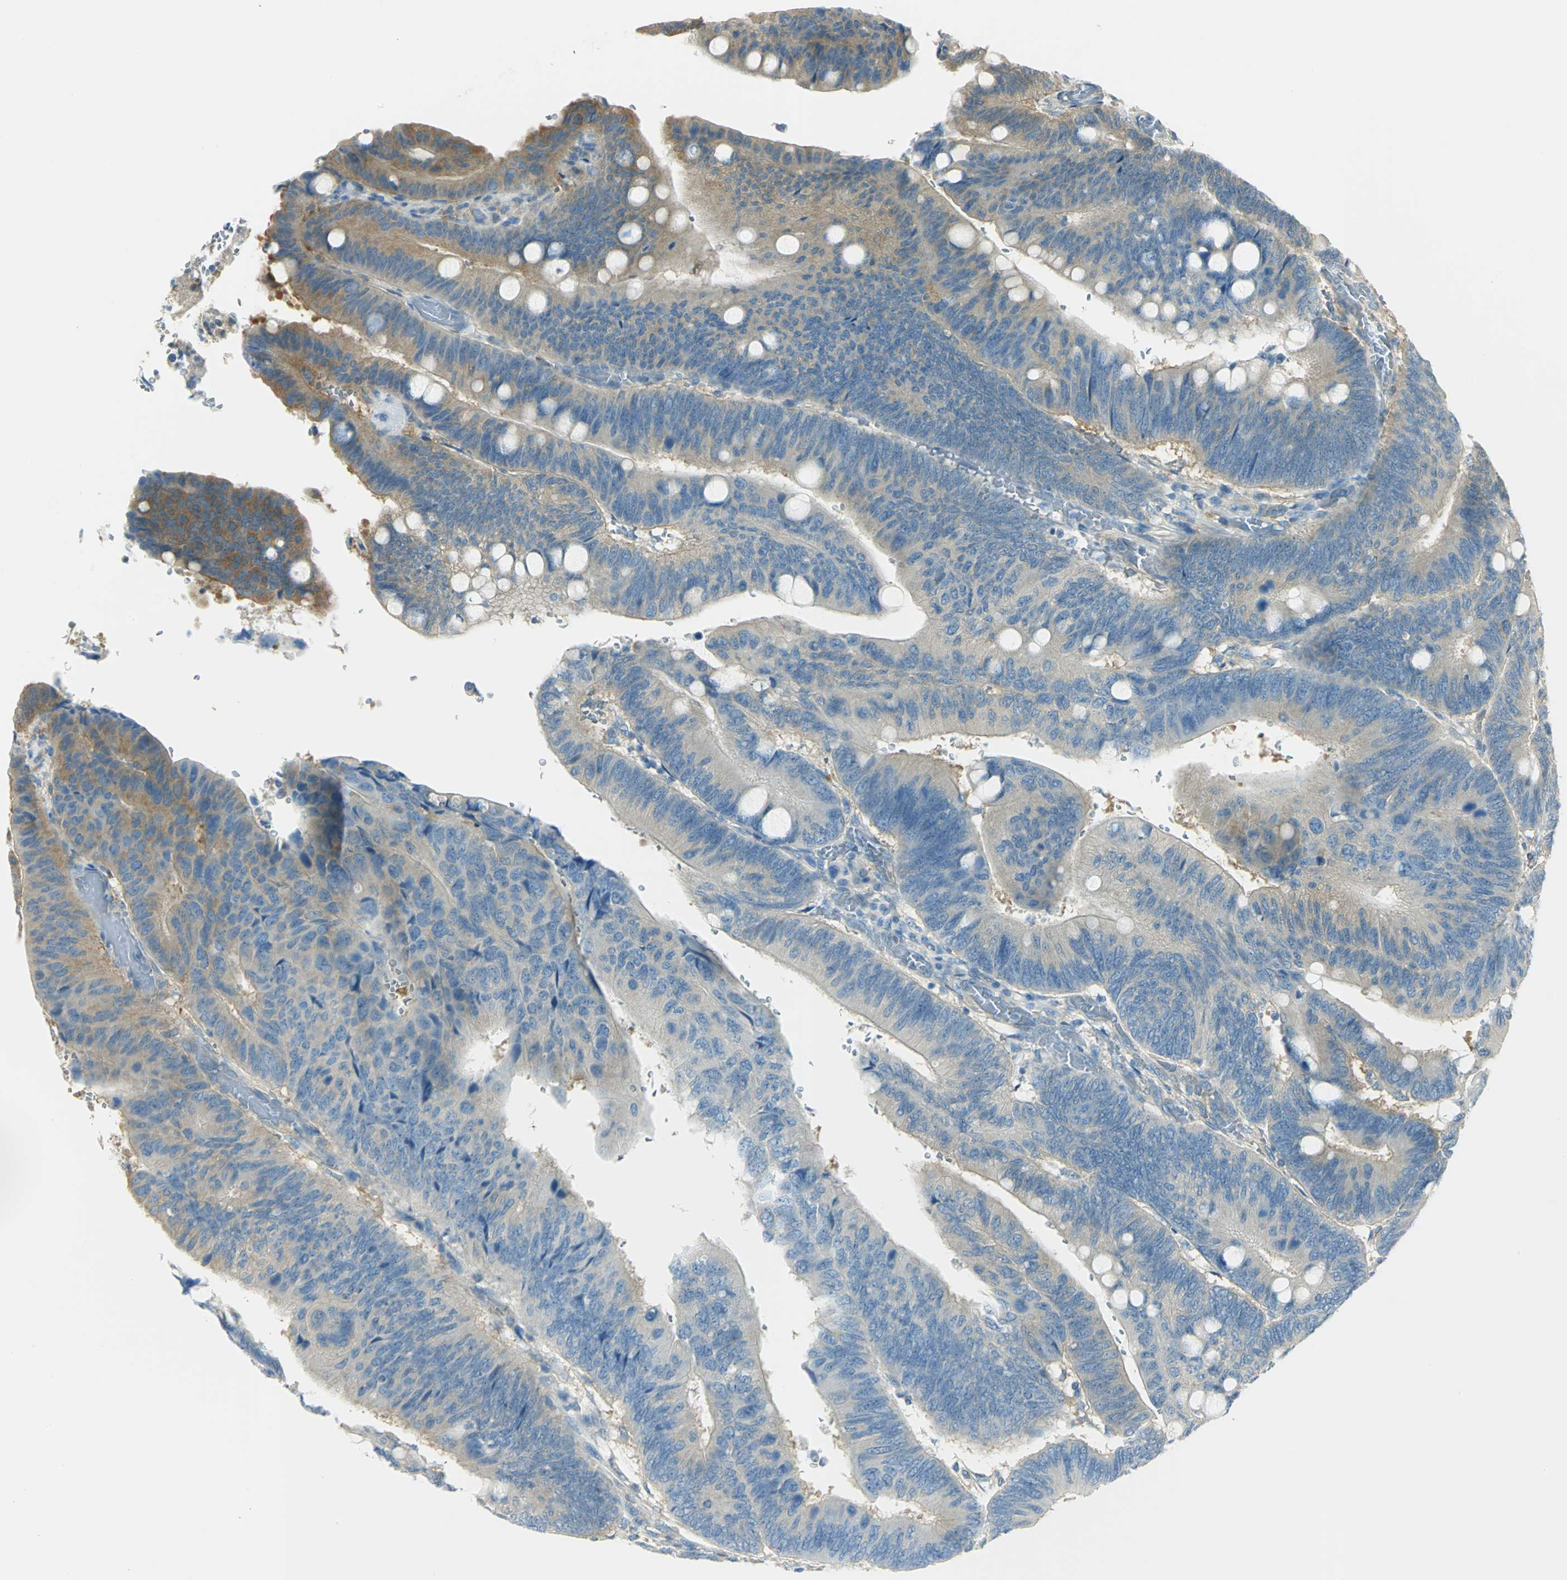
{"staining": {"intensity": "weak", "quantity": ">75%", "location": "cytoplasmic/membranous"}, "tissue": "colorectal cancer", "cell_type": "Tumor cells", "image_type": "cancer", "snomed": [{"axis": "morphology", "description": "Normal tissue, NOS"}, {"axis": "morphology", "description": "Adenocarcinoma, NOS"}, {"axis": "topography", "description": "Rectum"}], "caption": "Colorectal cancer stained with a protein marker demonstrates weak staining in tumor cells.", "gene": "TSC22D2", "patient": {"sex": "male", "age": 92}}